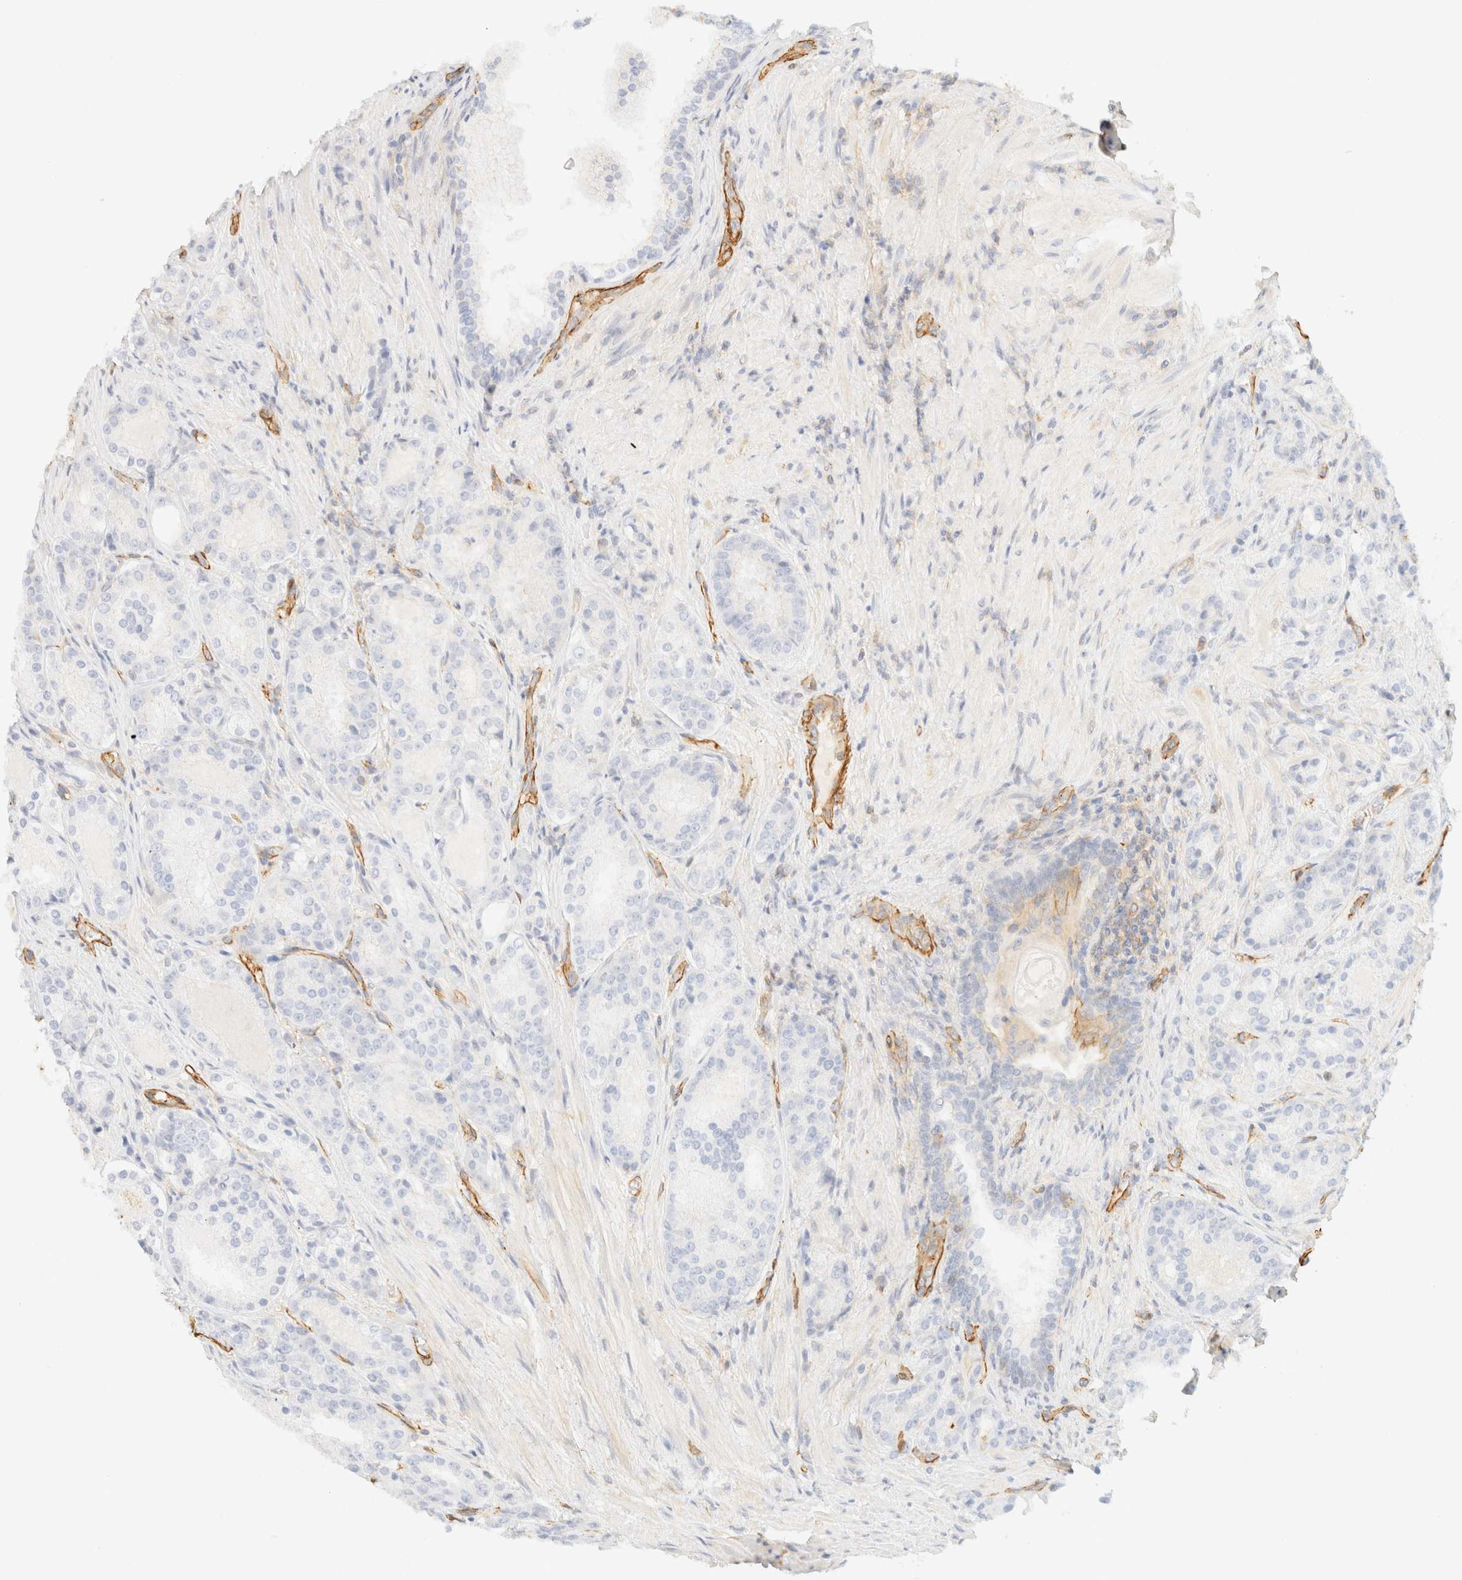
{"staining": {"intensity": "negative", "quantity": "none", "location": "none"}, "tissue": "prostate cancer", "cell_type": "Tumor cells", "image_type": "cancer", "snomed": [{"axis": "morphology", "description": "Adenocarcinoma, High grade"}, {"axis": "topography", "description": "Prostate"}], "caption": "This is a image of immunohistochemistry (IHC) staining of prostate cancer, which shows no expression in tumor cells. (DAB (3,3'-diaminobenzidine) immunohistochemistry (IHC), high magnification).", "gene": "OTOP2", "patient": {"sex": "male", "age": 60}}